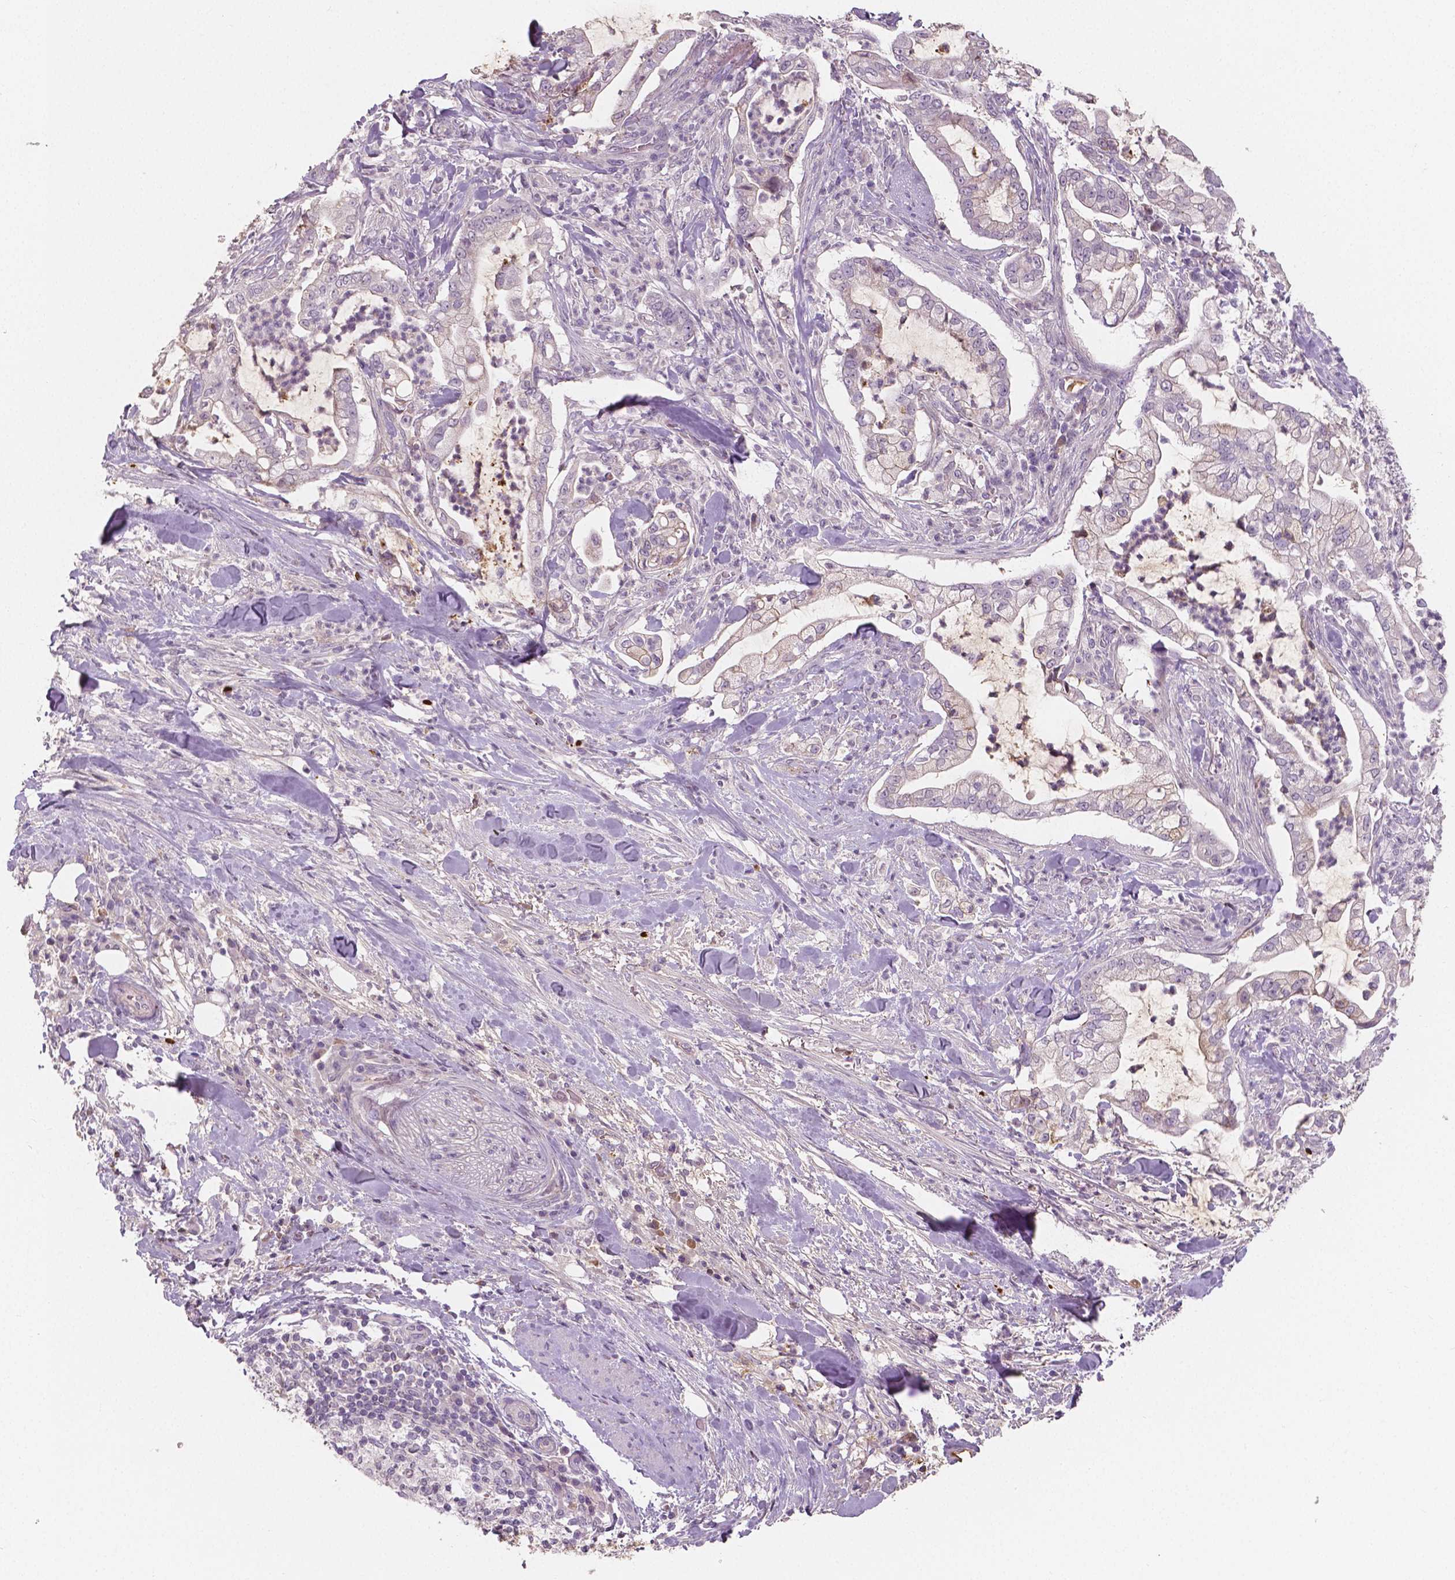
{"staining": {"intensity": "weak", "quantity": "25%-75%", "location": "cytoplasmic/membranous"}, "tissue": "pancreatic cancer", "cell_type": "Tumor cells", "image_type": "cancer", "snomed": [{"axis": "morphology", "description": "Adenocarcinoma, NOS"}, {"axis": "topography", "description": "Pancreas"}], "caption": "A photomicrograph of pancreatic cancer stained for a protein exhibits weak cytoplasmic/membranous brown staining in tumor cells.", "gene": "APOA4", "patient": {"sex": "female", "age": 69}}